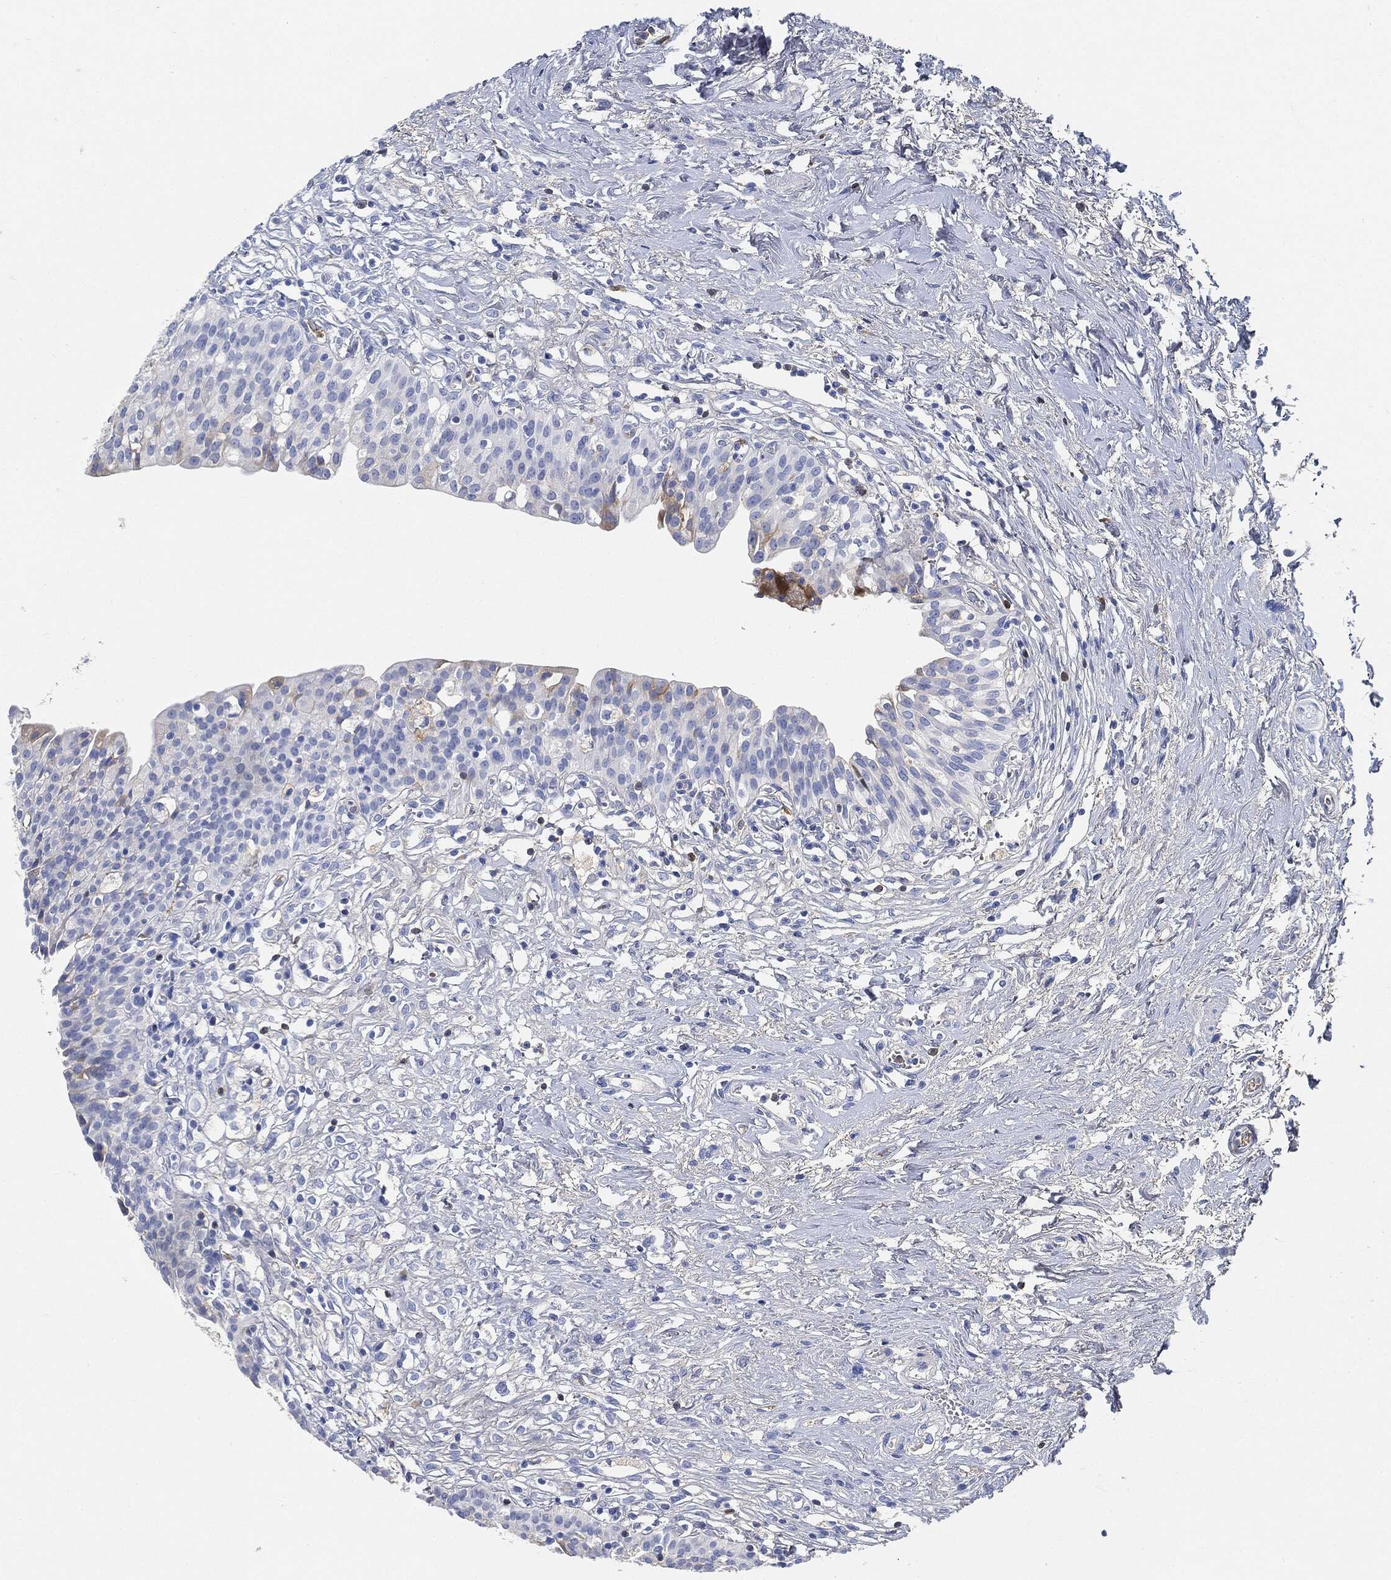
{"staining": {"intensity": "moderate", "quantity": "<25%", "location": "cytoplasmic/membranous"}, "tissue": "urinary bladder", "cell_type": "Urothelial cells", "image_type": "normal", "snomed": [{"axis": "morphology", "description": "Normal tissue, NOS"}, {"axis": "topography", "description": "Urinary bladder"}], "caption": "Immunohistochemical staining of normal urinary bladder exhibits low levels of moderate cytoplasmic/membranous staining in about <25% of urothelial cells. Ihc stains the protein of interest in brown and the nuclei are stained blue.", "gene": "IGLV6", "patient": {"sex": "male", "age": 76}}